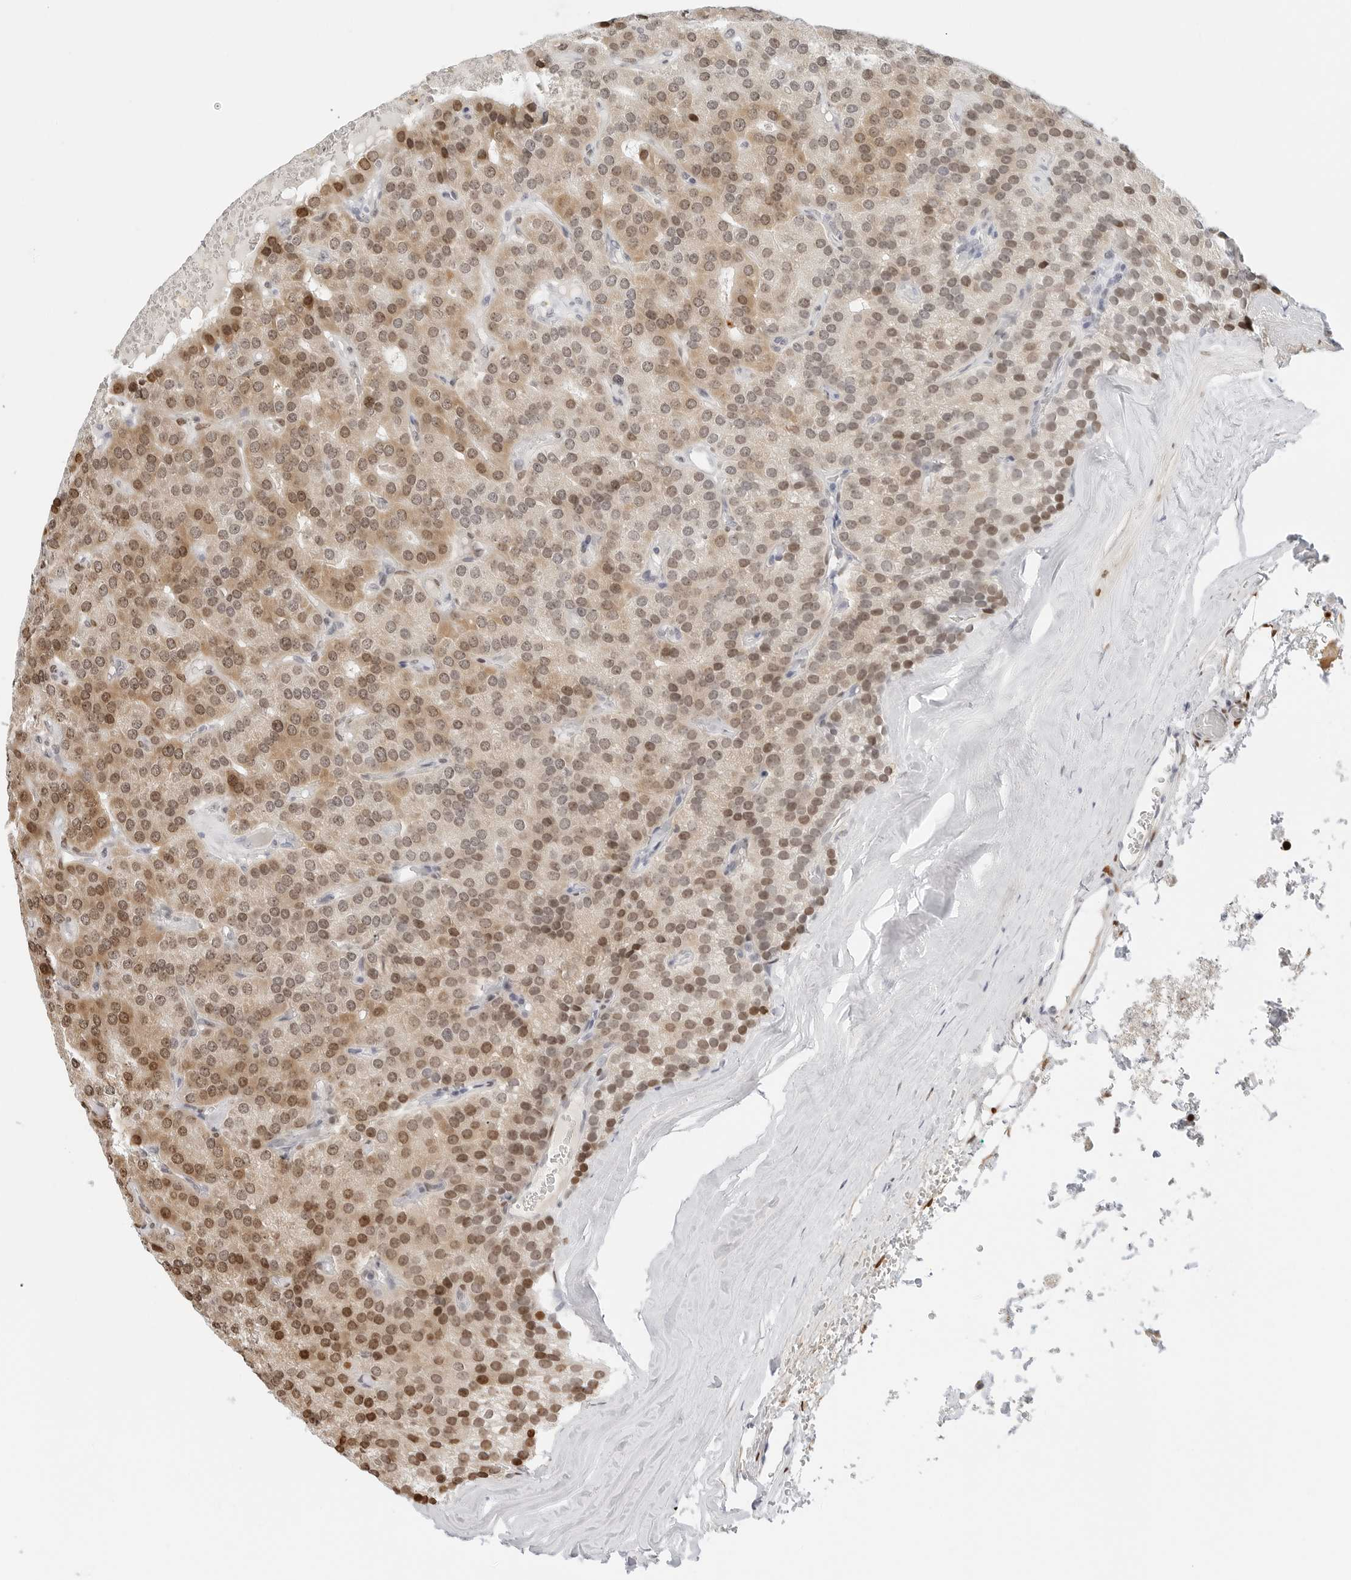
{"staining": {"intensity": "strong", "quantity": ">75%", "location": "cytoplasmic/membranous,nuclear"}, "tissue": "parathyroid gland", "cell_type": "Glandular cells", "image_type": "normal", "snomed": [{"axis": "morphology", "description": "Normal tissue, NOS"}, {"axis": "morphology", "description": "Adenoma, NOS"}, {"axis": "topography", "description": "Parathyroid gland"}], "caption": "Protein analysis of unremarkable parathyroid gland displays strong cytoplasmic/membranous,nuclear staining in approximately >75% of glandular cells. The staining was performed using DAB, with brown indicating positive protein expression. Nuclei are stained blue with hematoxylin.", "gene": "SPIDR", "patient": {"sex": "female", "age": 86}}